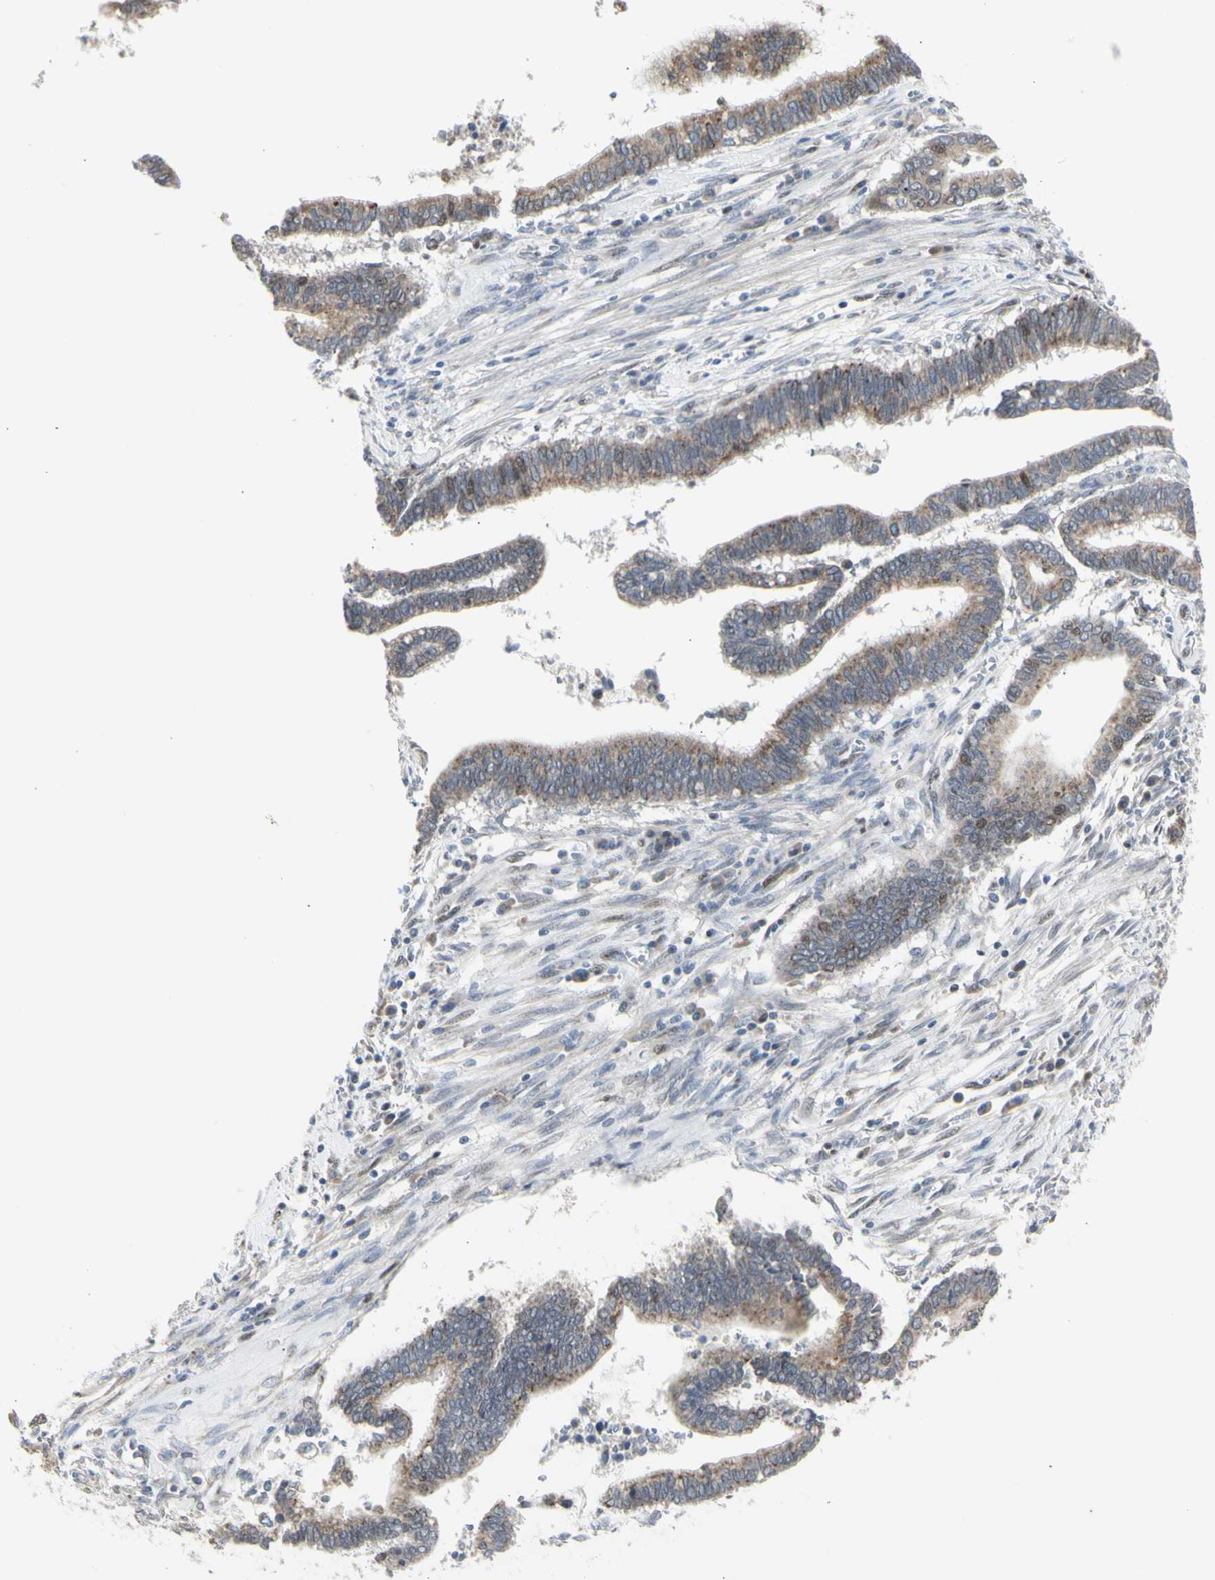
{"staining": {"intensity": "weak", "quantity": ">75%", "location": "cytoplasmic/membranous"}, "tissue": "cervical cancer", "cell_type": "Tumor cells", "image_type": "cancer", "snomed": [{"axis": "morphology", "description": "Adenocarcinoma, NOS"}, {"axis": "topography", "description": "Cervix"}], "caption": "DAB immunohistochemical staining of human cervical cancer exhibits weak cytoplasmic/membranous protein staining in about >75% of tumor cells. The staining was performed using DAB (3,3'-diaminobenzidine), with brown indicating positive protein expression. Nuclei are stained blue with hematoxylin.", "gene": "DHRS7B", "patient": {"sex": "female", "age": 44}}